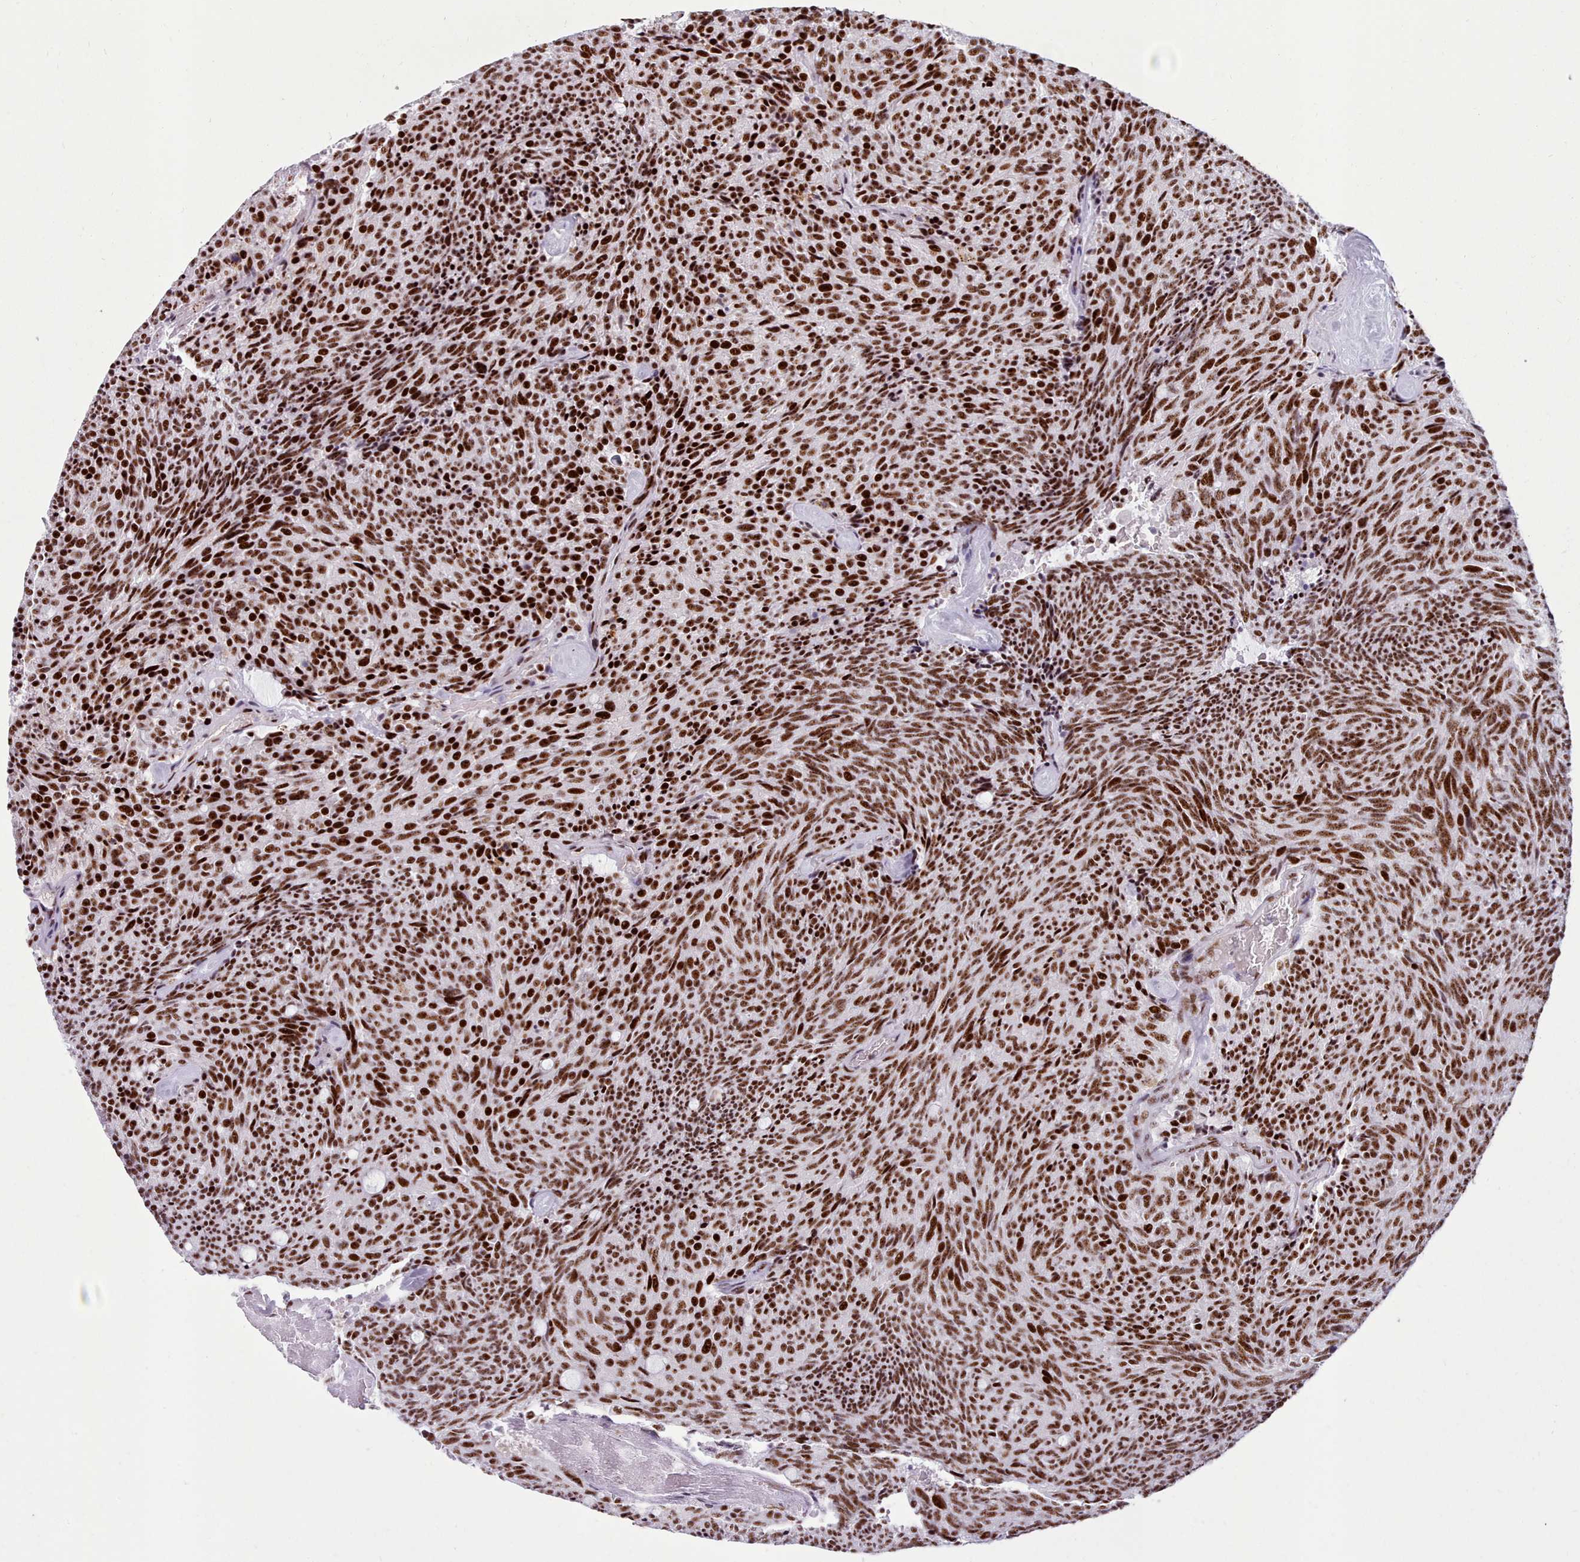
{"staining": {"intensity": "strong", "quantity": ">75%", "location": "nuclear"}, "tissue": "carcinoid", "cell_type": "Tumor cells", "image_type": "cancer", "snomed": [{"axis": "morphology", "description": "Carcinoid, malignant, NOS"}, {"axis": "topography", "description": "Pancreas"}], "caption": "This photomicrograph displays immunohistochemistry staining of carcinoid, with high strong nuclear expression in approximately >75% of tumor cells.", "gene": "TMEM35B", "patient": {"sex": "female", "age": 54}}